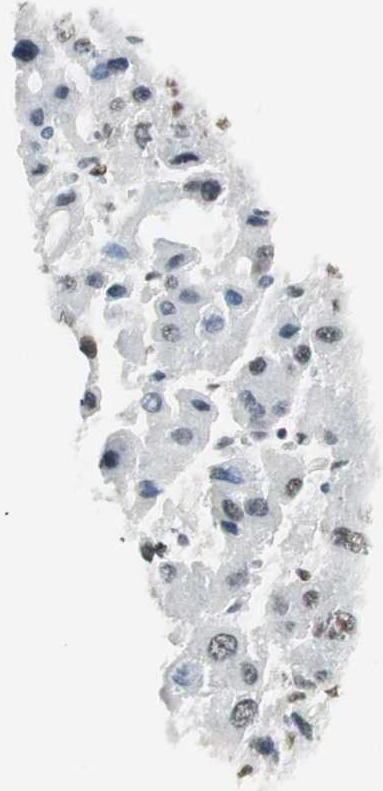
{"staining": {"intensity": "moderate", "quantity": ">75%", "location": "nuclear"}, "tissue": "liver cancer", "cell_type": "Tumor cells", "image_type": "cancer", "snomed": [{"axis": "morphology", "description": "Carcinoma, Hepatocellular, NOS"}, {"axis": "topography", "description": "Liver"}], "caption": "DAB immunohistochemical staining of liver cancer (hepatocellular carcinoma) exhibits moderate nuclear protein positivity in approximately >75% of tumor cells. Using DAB (3,3'-diaminobenzidine) (brown) and hematoxylin (blue) stains, captured at high magnification using brightfield microscopy.", "gene": "ZBTB17", "patient": {"sex": "male", "age": 55}}